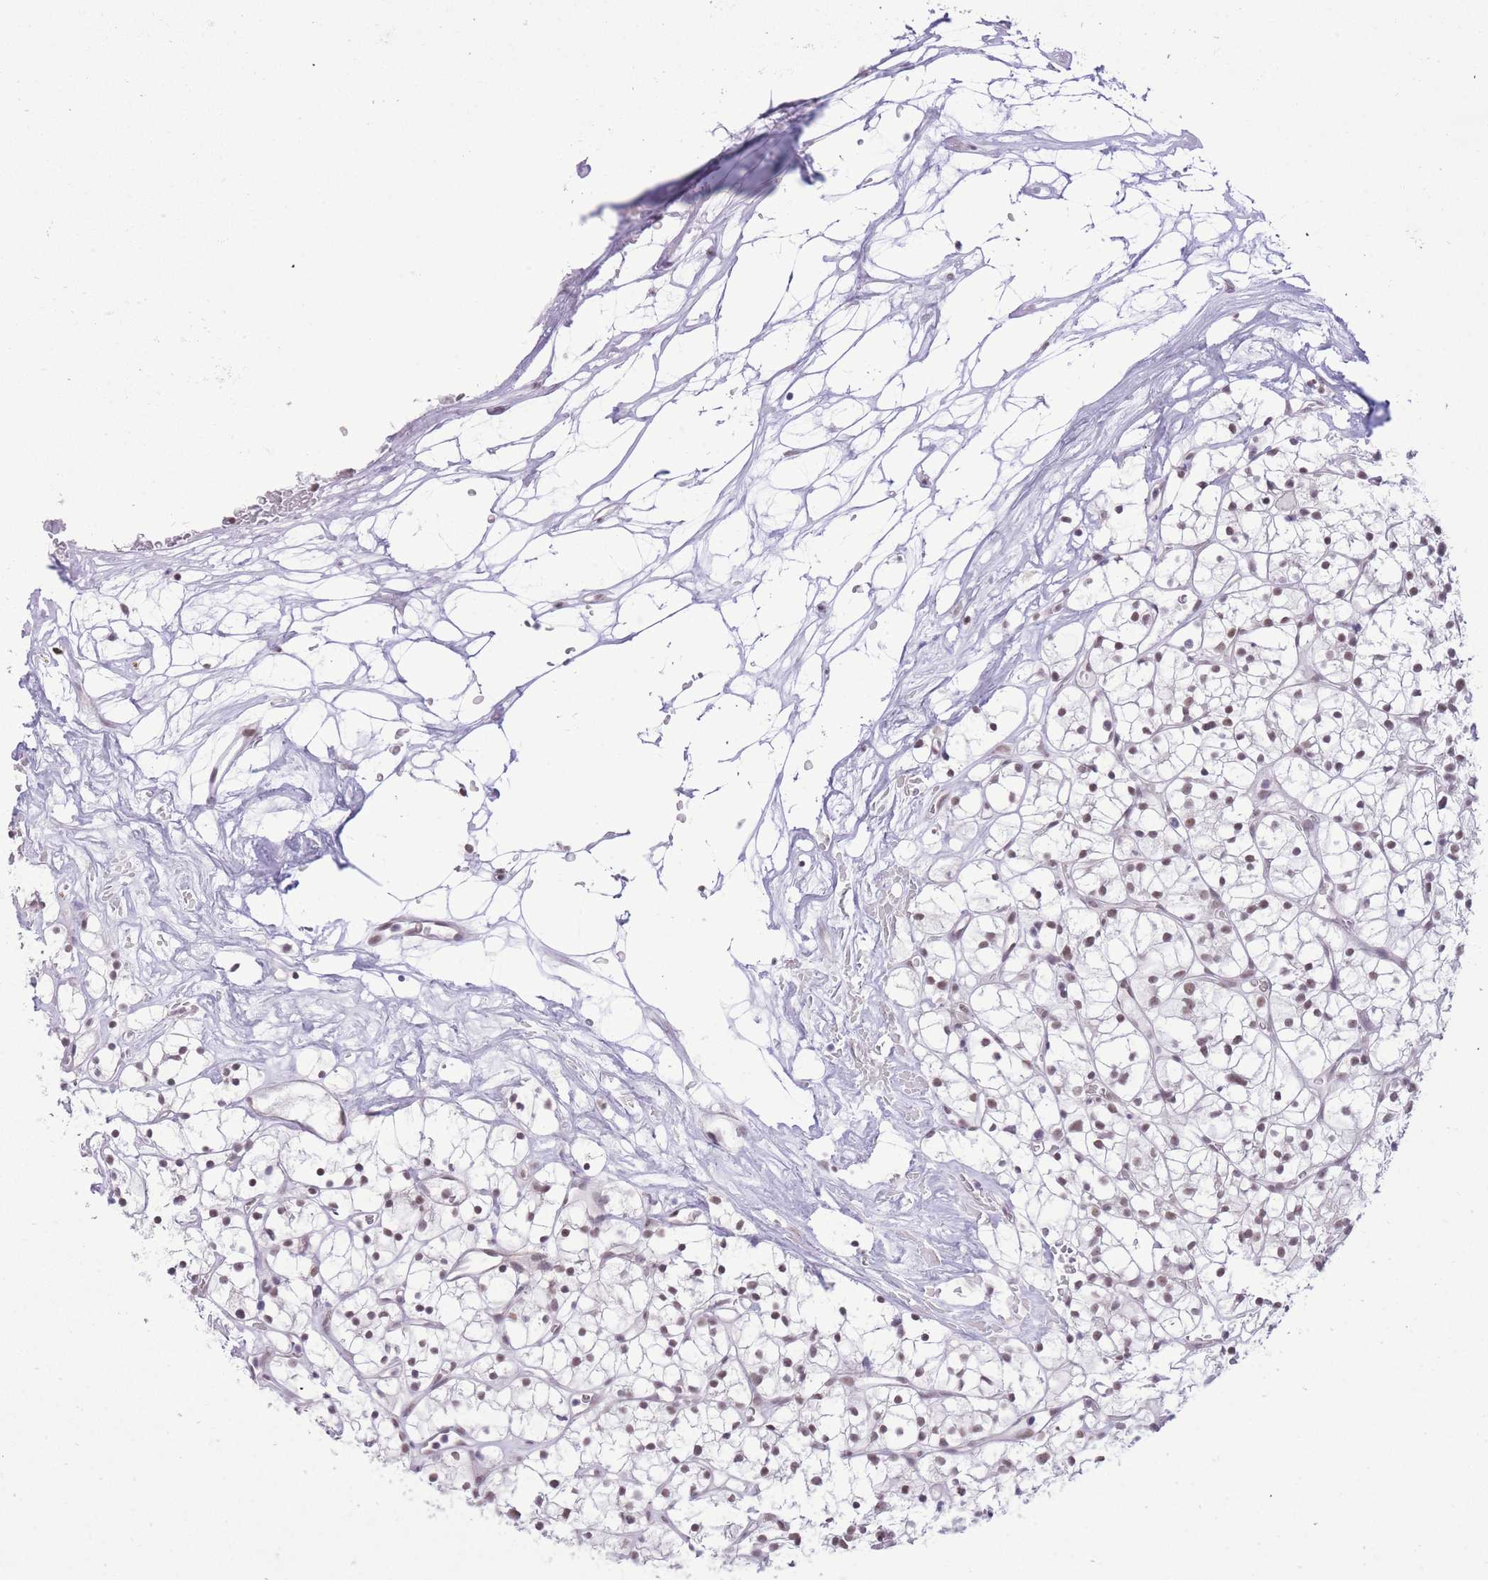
{"staining": {"intensity": "moderate", "quantity": ">75%", "location": "nuclear"}, "tissue": "renal cancer", "cell_type": "Tumor cells", "image_type": "cancer", "snomed": [{"axis": "morphology", "description": "Adenocarcinoma, NOS"}, {"axis": "topography", "description": "Kidney"}], "caption": "Protein positivity by immunohistochemistry (IHC) exhibits moderate nuclear positivity in about >75% of tumor cells in adenocarcinoma (renal).", "gene": "ZBED5", "patient": {"sex": "female", "age": 64}}